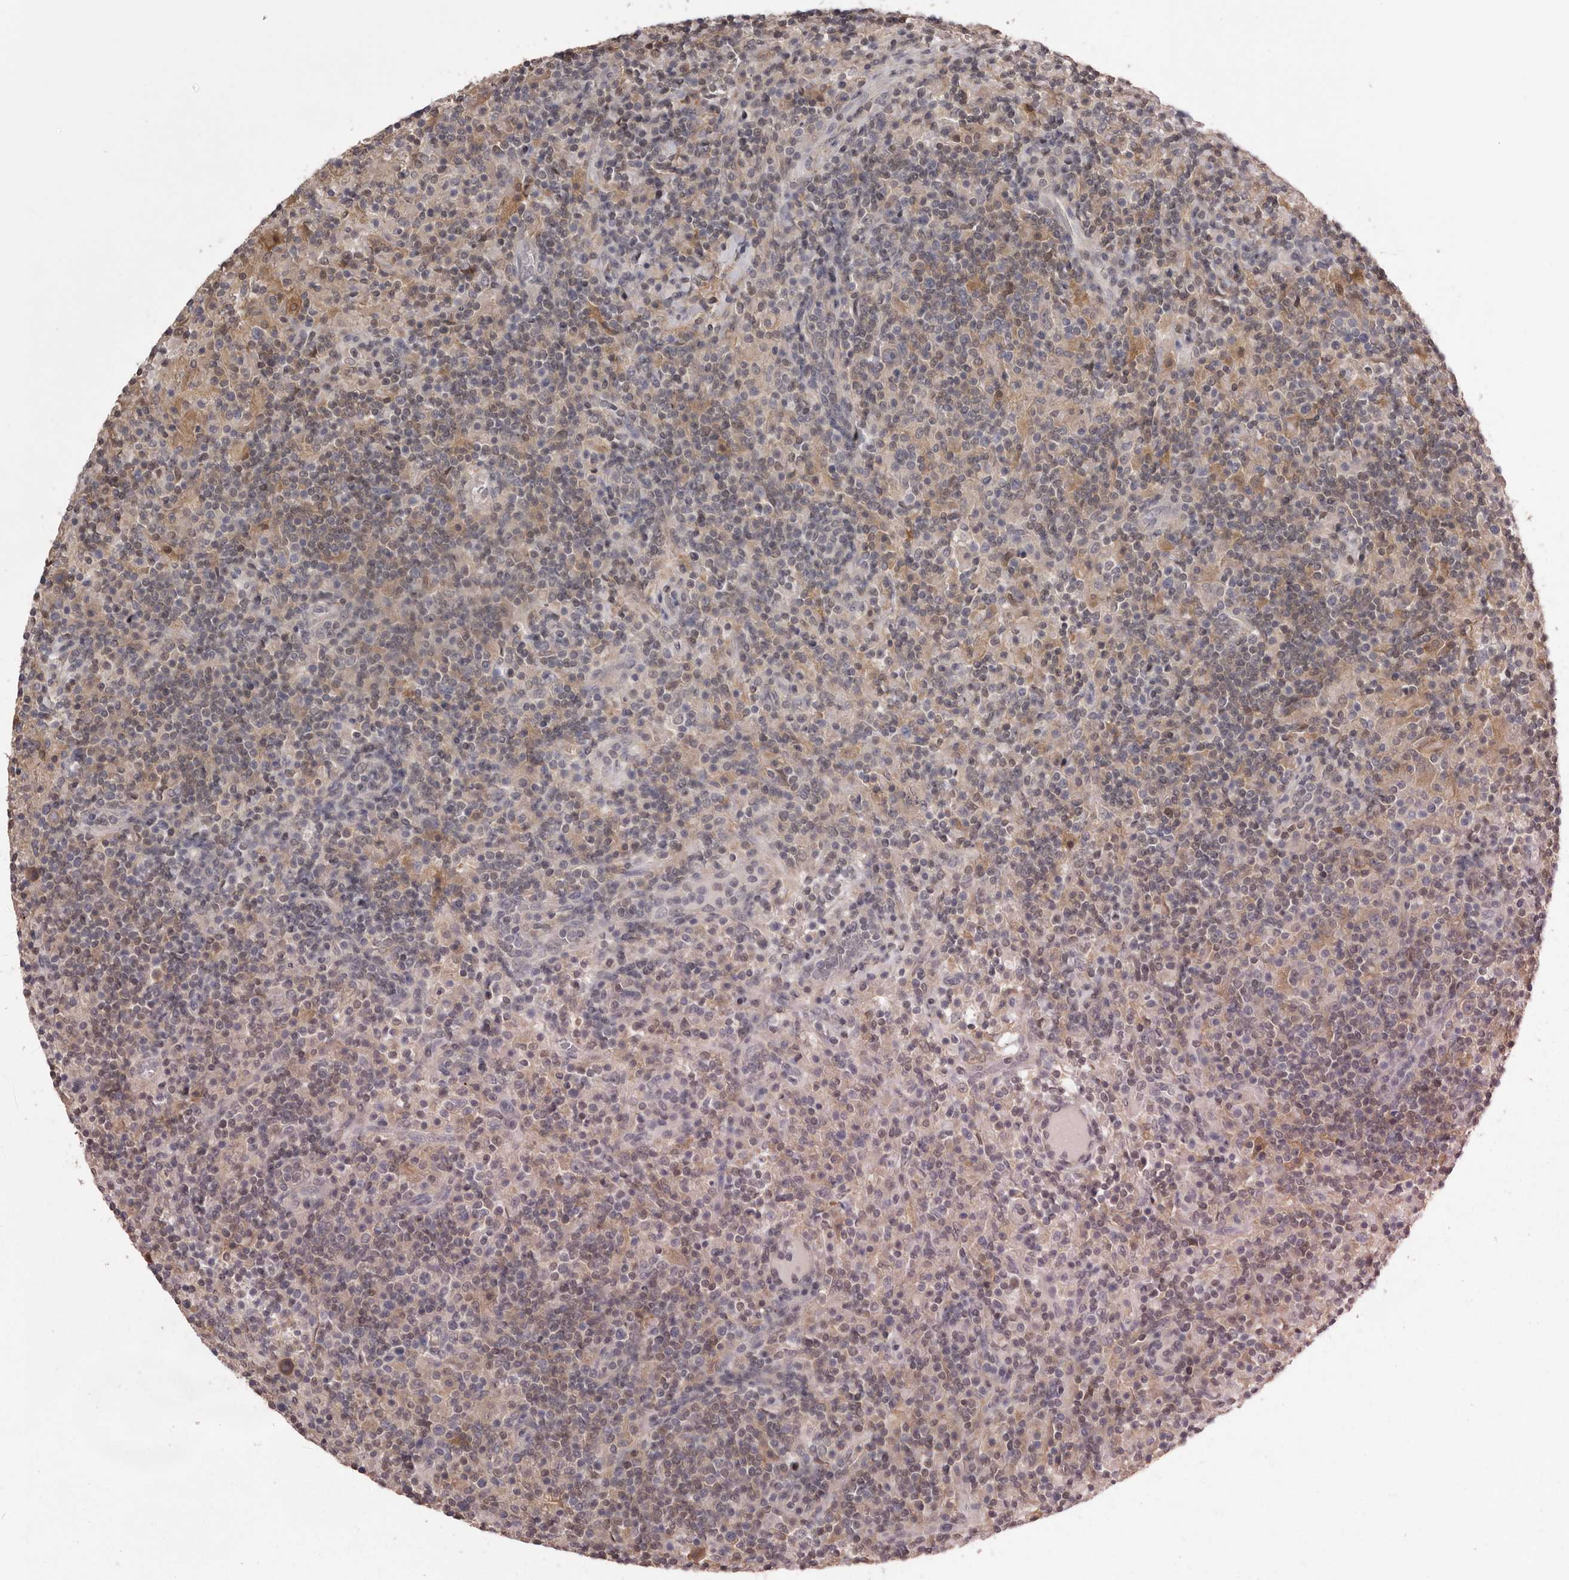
{"staining": {"intensity": "negative", "quantity": "none", "location": "none"}, "tissue": "lymphoma", "cell_type": "Tumor cells", "image_type": "cancer", "snomed": [{"axis": "morphology", "description": "Hodgkin's disease, NOS"}, {"axis": "topography", "description": "Lymph node"}], "caption": "This is an immunohistochemistry (IHC) histopathology image of human Hodgkin's disease. There is no expression in tumor cells.", "gene": "MDH1", "patient": {"sex": "male", "age": 70}}